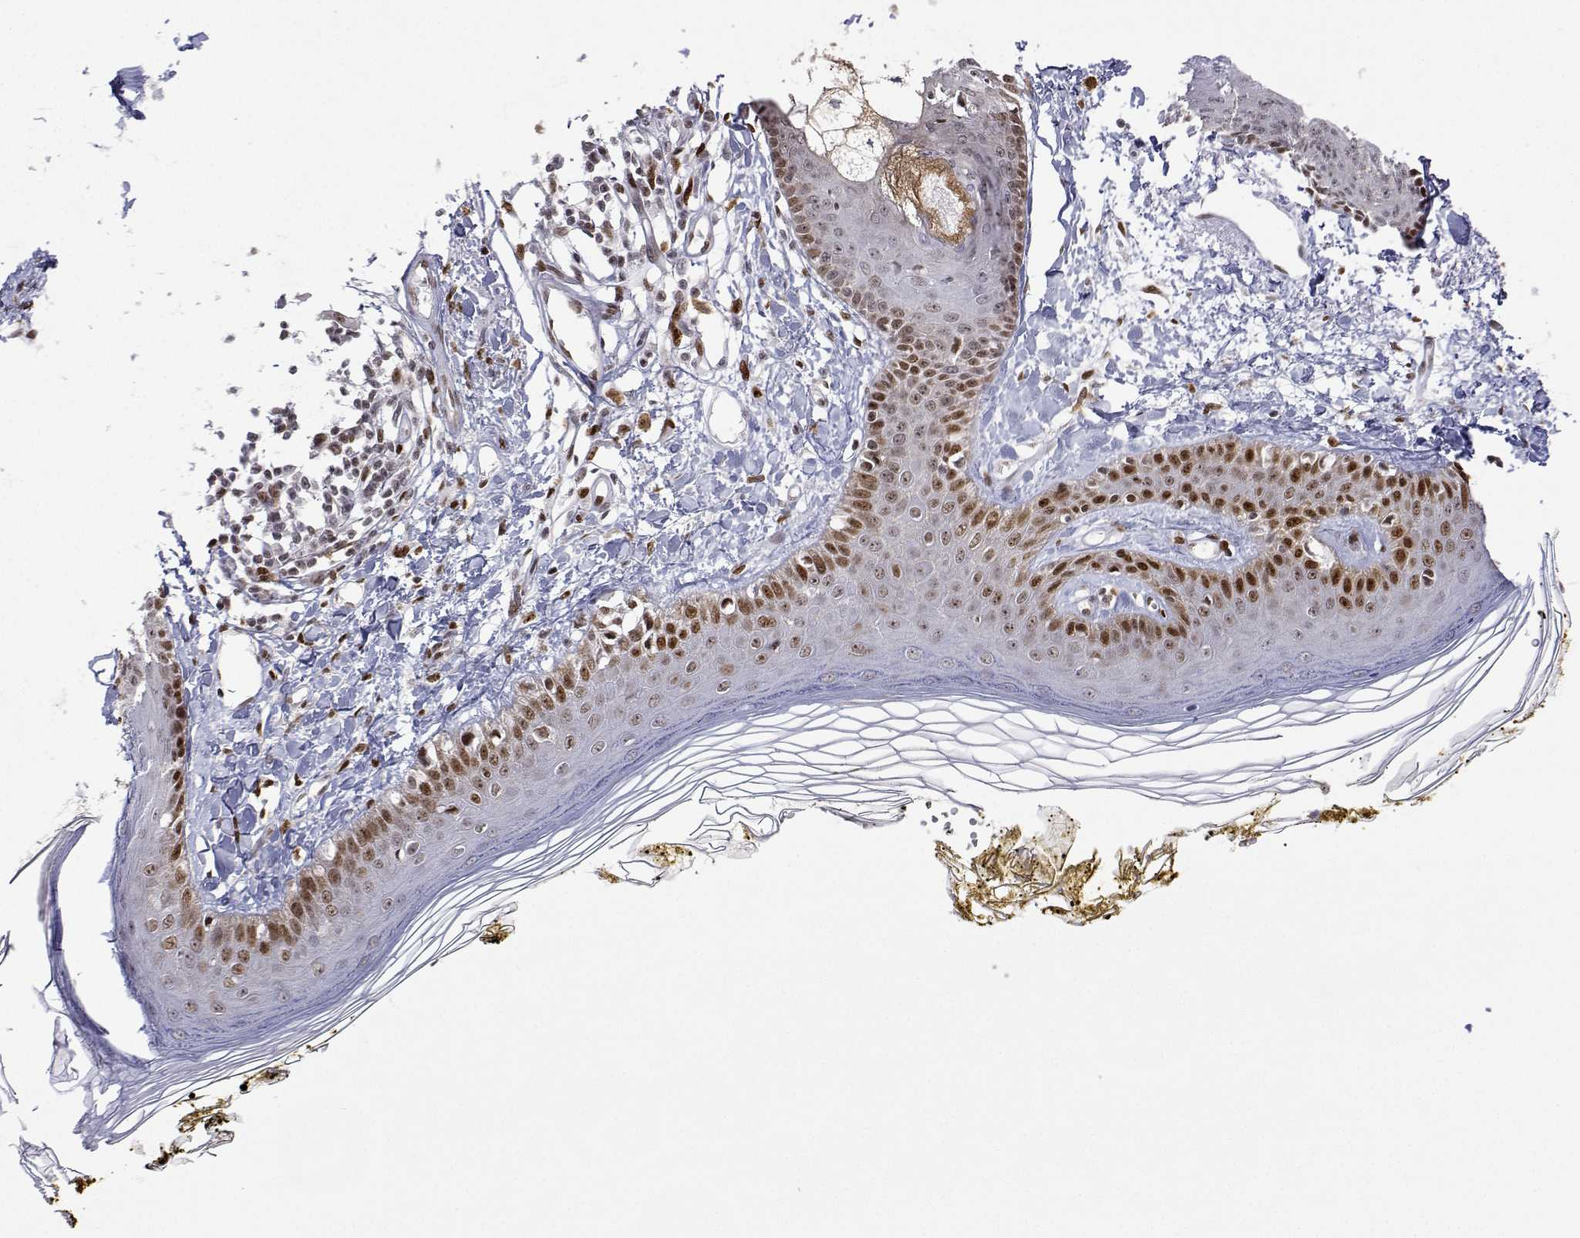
{"staining": {"intensity": "moderate", "quantity": "<25%", "location": "nuclear"}, "tissue": "skin", "cell_type": "Fibroblasts", "image_type": "normal", "snomed": [{"axis": "morphology", "description": "Normal tissue, NOS"}, {"axis": "topography", "description": "Skin"}], "caption": "Fibroblasts demonstrate low levels of moderate nuclear positivity in approximately <25% of cells in unremarkable human skin.", "gene": "XPC", "patient": {"sex": "male", "age": 76}}